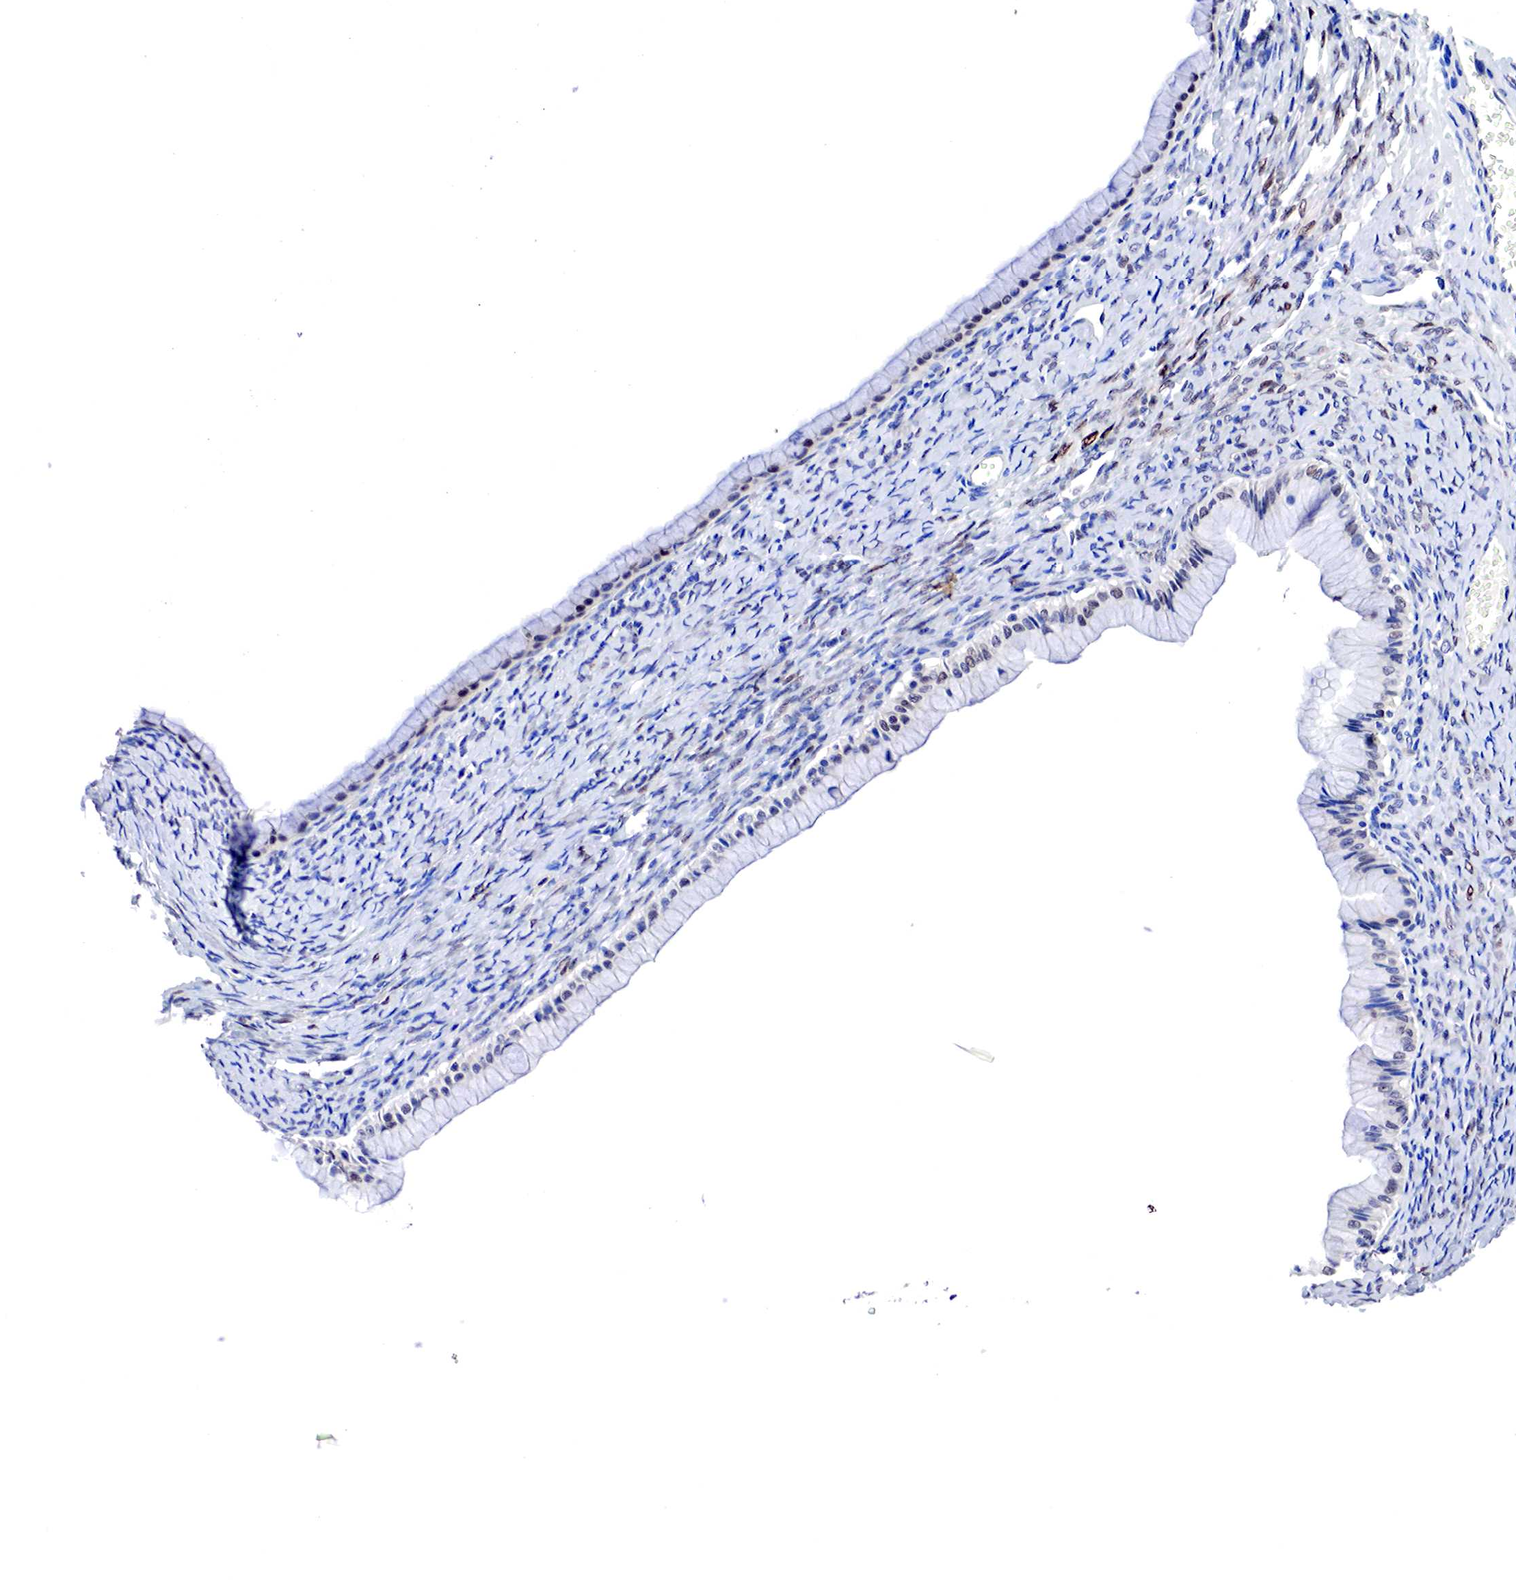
{"staining": {"intensity": "weak", "quantity": "<25%", "location": "nuclear"}, "tissue": "ovarian cancer", "cell_type": "Tumor cells", "image_type": "cancer", "snomed": [{"axis": "morphology", "description": "Cystadenocarcinoma, mucinous, NOS"}, {"axis": "topography", "description": "Ovary"}], "caption": "This is an immunohistochemistry photomicrograph of ovarian cancer (mucinous cystadenocarcinoma). There is no staining in tumor cells.", "gene": "PABIR2", "patient": {"sex": "female", "age": 25}}